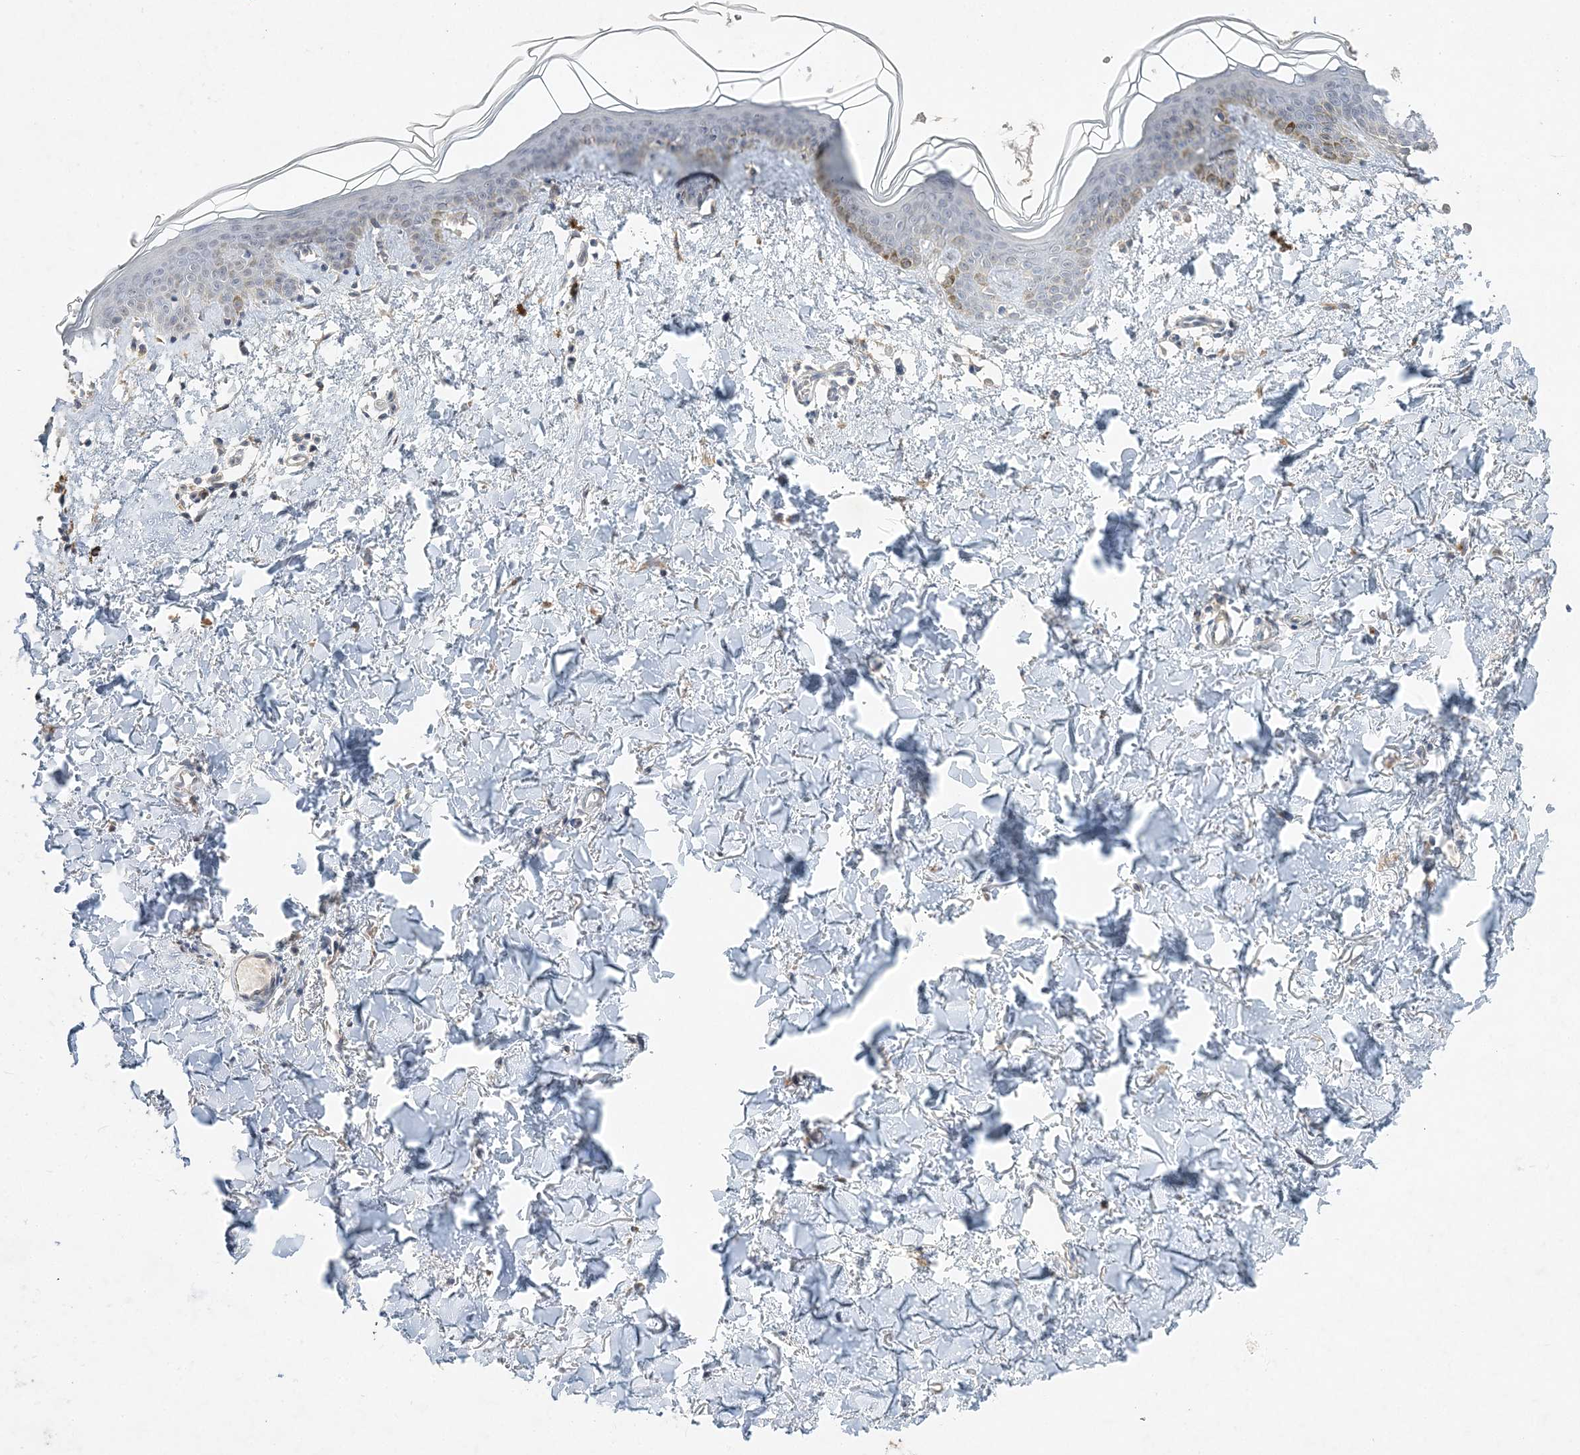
{"staining": {"intensity": "weak", "quantity": ">75%", "location": "cytoplasmic/membranous"}, "tissue": "skin", "cell_type": "Fibroblasts", "image_type": "normal", "snomed": [{"axis": "morphology", "description": "Normal tissue, NOS"}, {"axis": "topography", "description": "Skin"}], "caption": "Brown immunohistochemical staining in unremarkable skin displays weak cytoplasmic/membranous staining in about >75% of fibroblasts. The protein is stained brown, and the nuclei are stained in blue (DAB (3,3'-diaminobenzidine) IHC with brightfield microscopy, high magnification).", "gene": "MAT2B", "patient": {"sex": "female", "age": 46}}